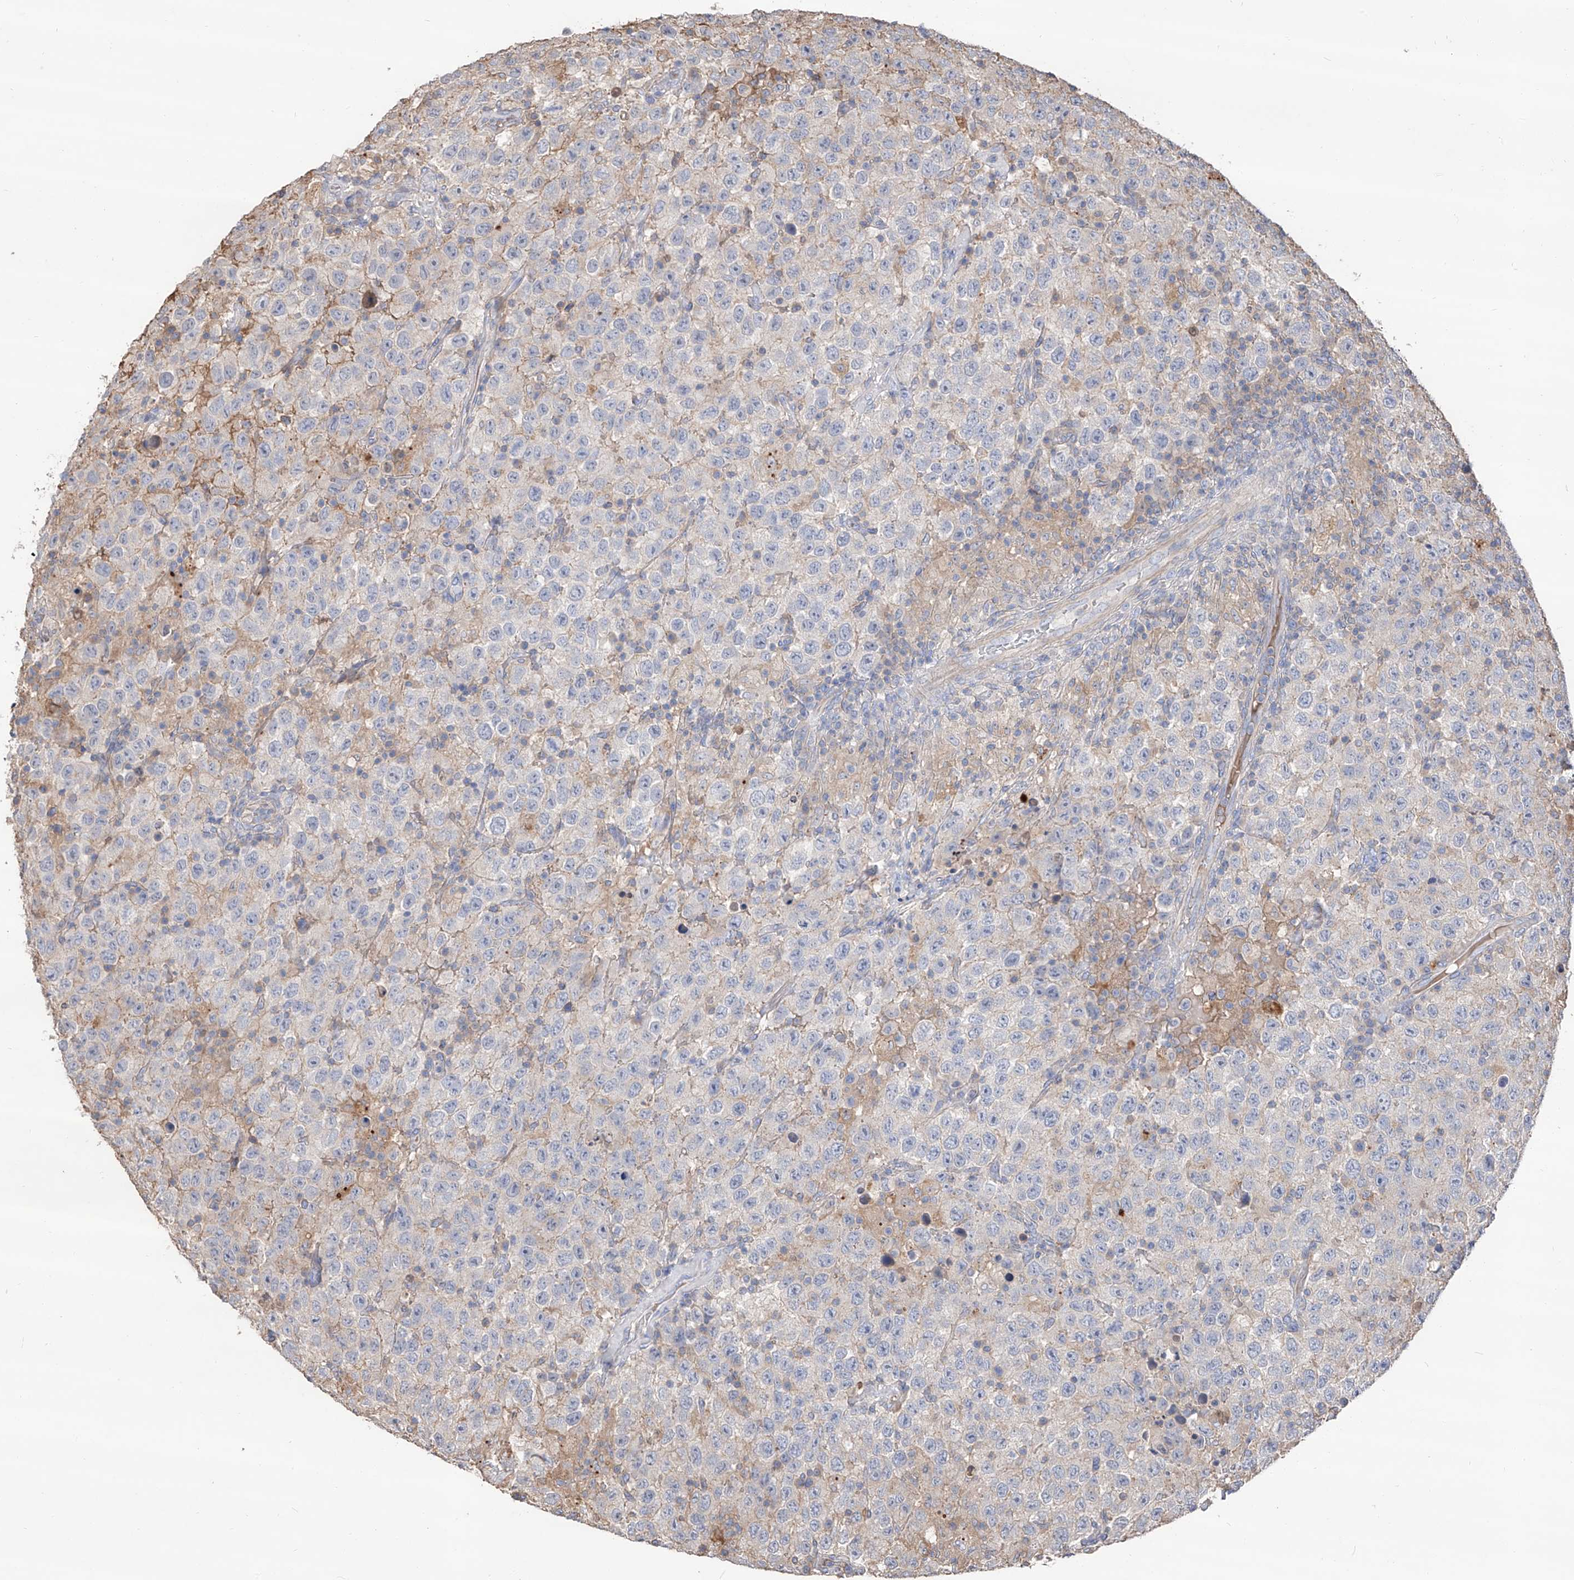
{"staining": {"intensity": "negative", "quantity": "none", "location": "none"}, "tissue": "testis cancer", "cell_type": "Tumor cells", "image_type": "cancer", "snomed": [{"axis": "morphology", "description": "Seminoma, NOS"}, {"axis": "topography", "description": "Testis"}], "caption": "Tumor cells are negative for brown protein staining in testis cancer (seminoma). Nuclei are stained in blue.", "gene": "EDN1", "patient": {"sex": "male", "age": 41}}